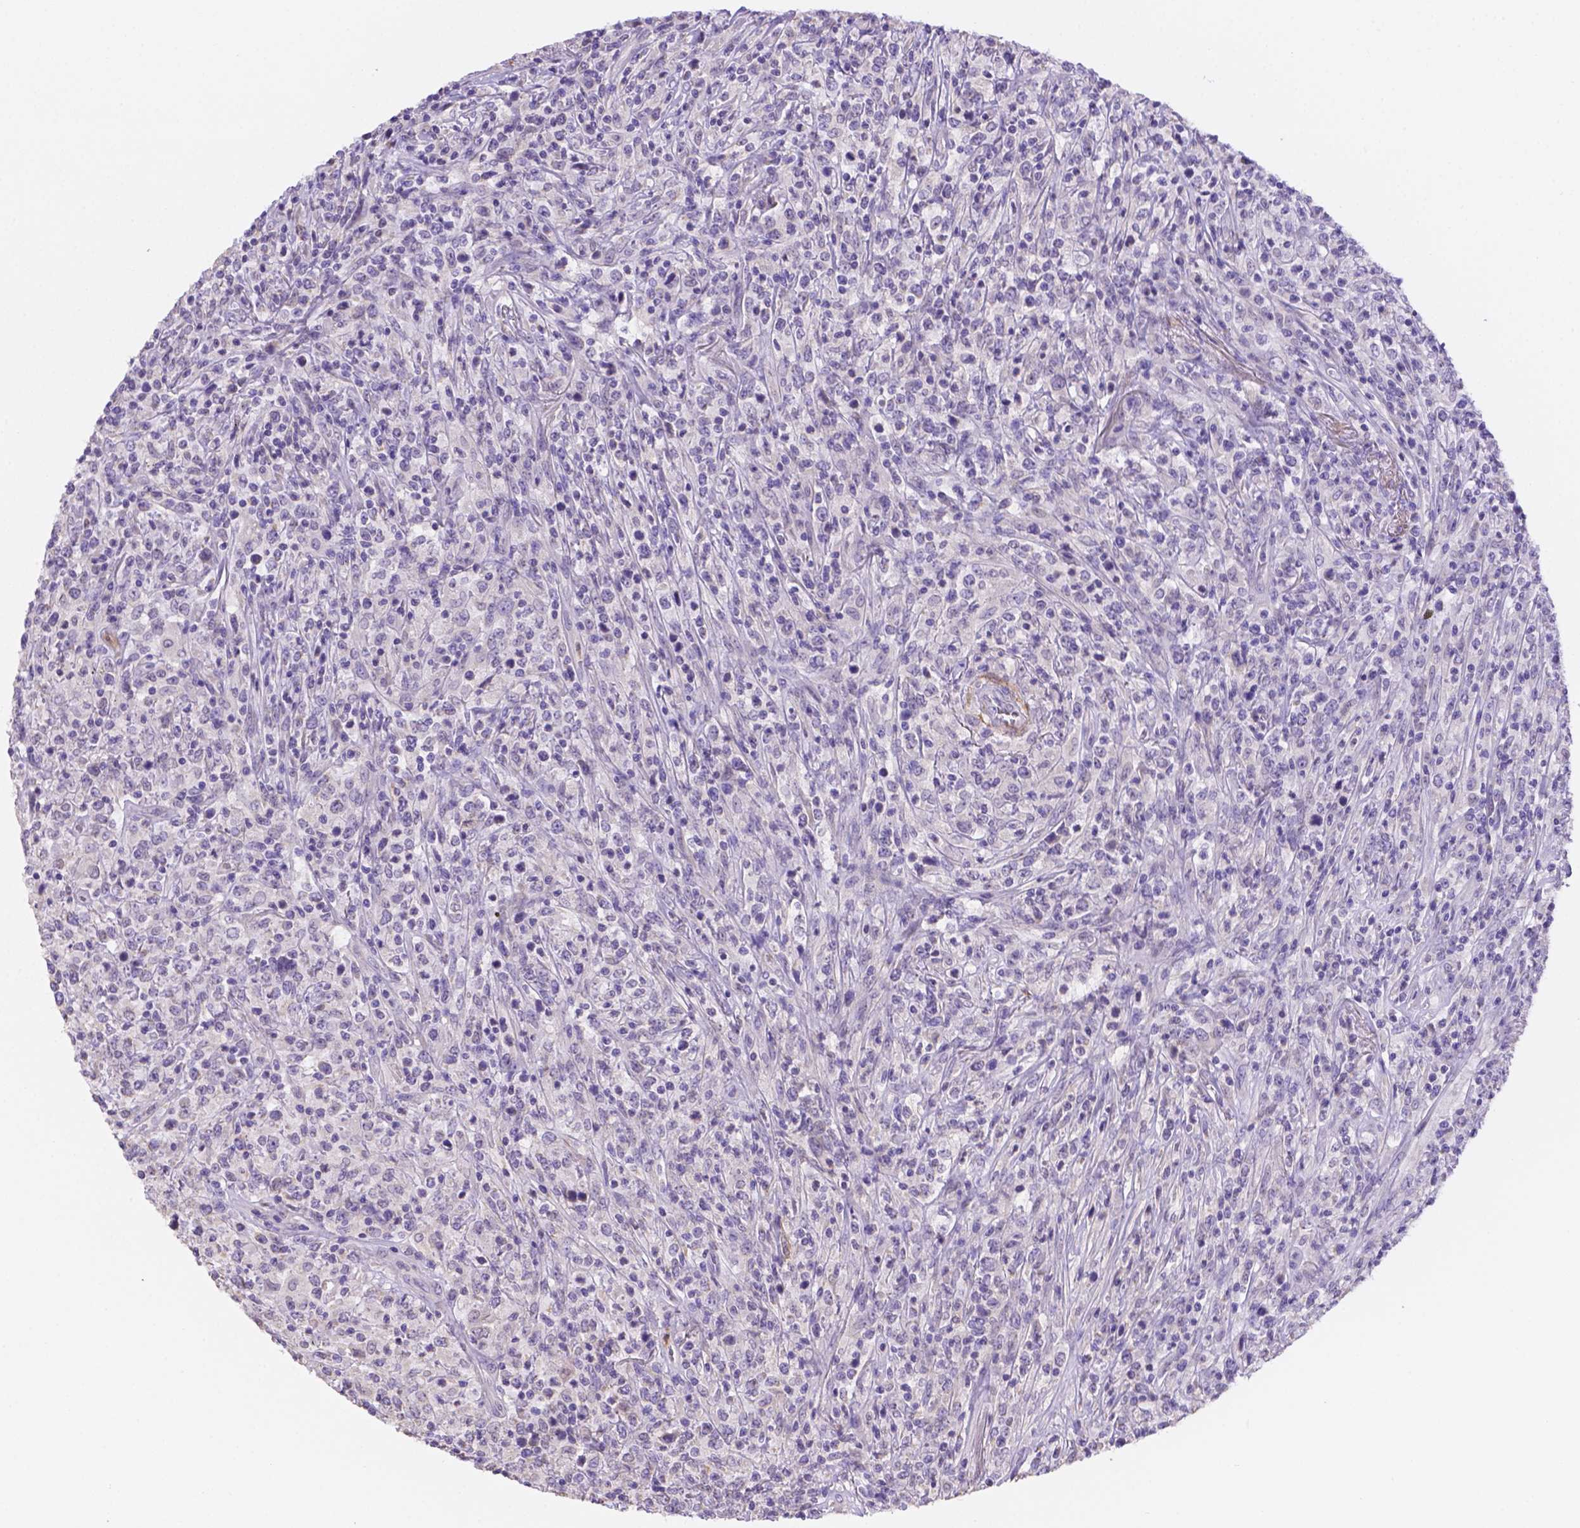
{"staining": {"intensity": "negative", "quantity": "none", "location": "none"}, "tissue": "lymphoma", "cell_type": "Tumor cells", "image_type": "cancer", "snomed": [{"axis": "morphology", "description": "Malignant lymphoma, non-Hodgkin's type, High grade"}, {"axis": "topography", "description": "Lung"}], "caption": "Tumor cells are negative for protein expression in human malignant lymphoma, non-Hodgkin's type (high-grade).", "gene": "NXPE2", "patient": {"sex": "male", "age": 79}}